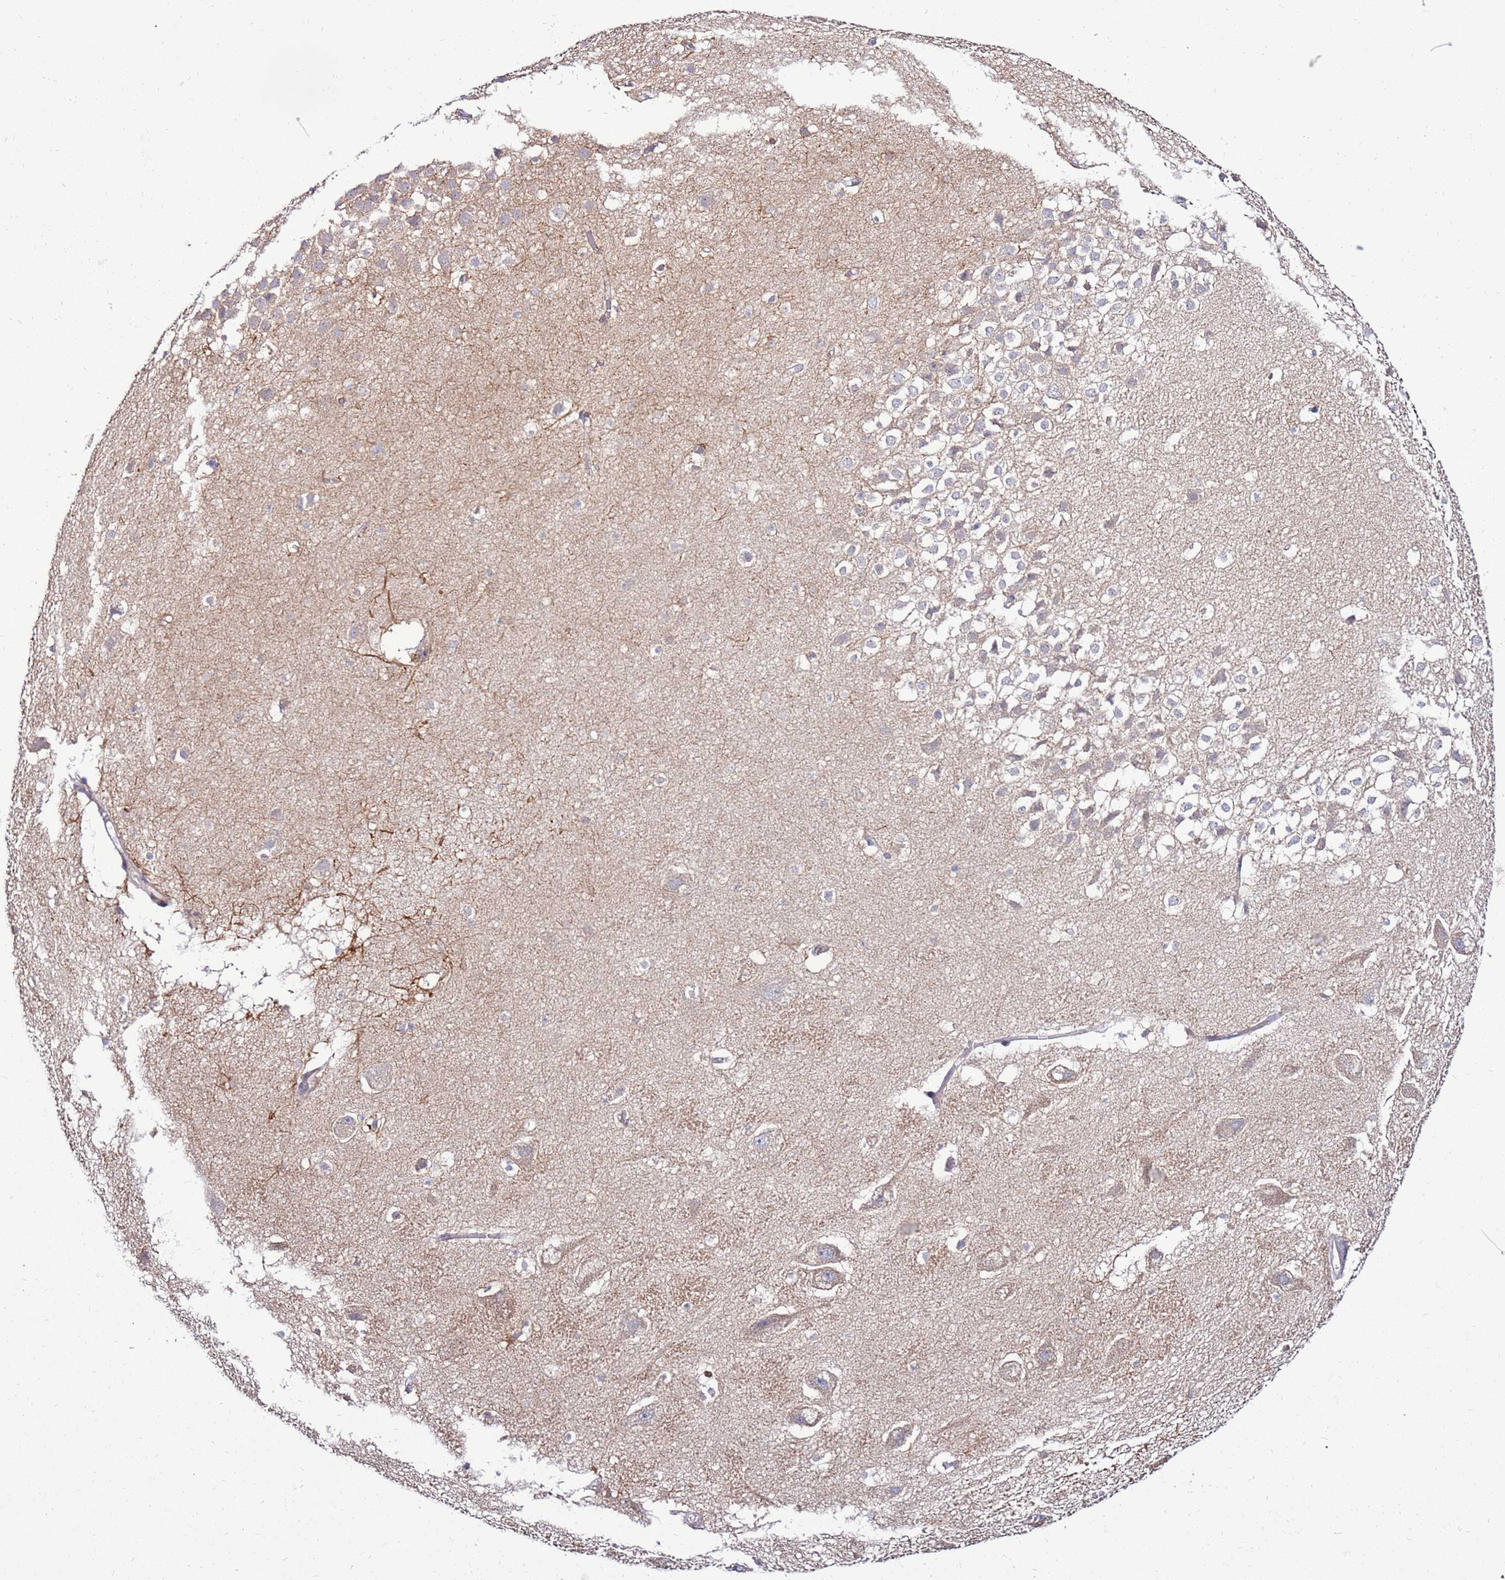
{"staining": {"intensity": "weak", "quantity": "<25%", "location": "cytoplasmic/membranous"}, "tissue": "hippocampus", "cell_type": "Glial cells", "image_type": "normal", "snomed": [{"axis": "morphology", "description": "Normal tissue, NOS"}, {"axis": "topography", "description": "Hippocampus"}], "caption": "IHC of normal hippocampus displays no staining in glial cells.", "gene": "TRAPPC4", "patient": {"sex": "female", "age": 52}}